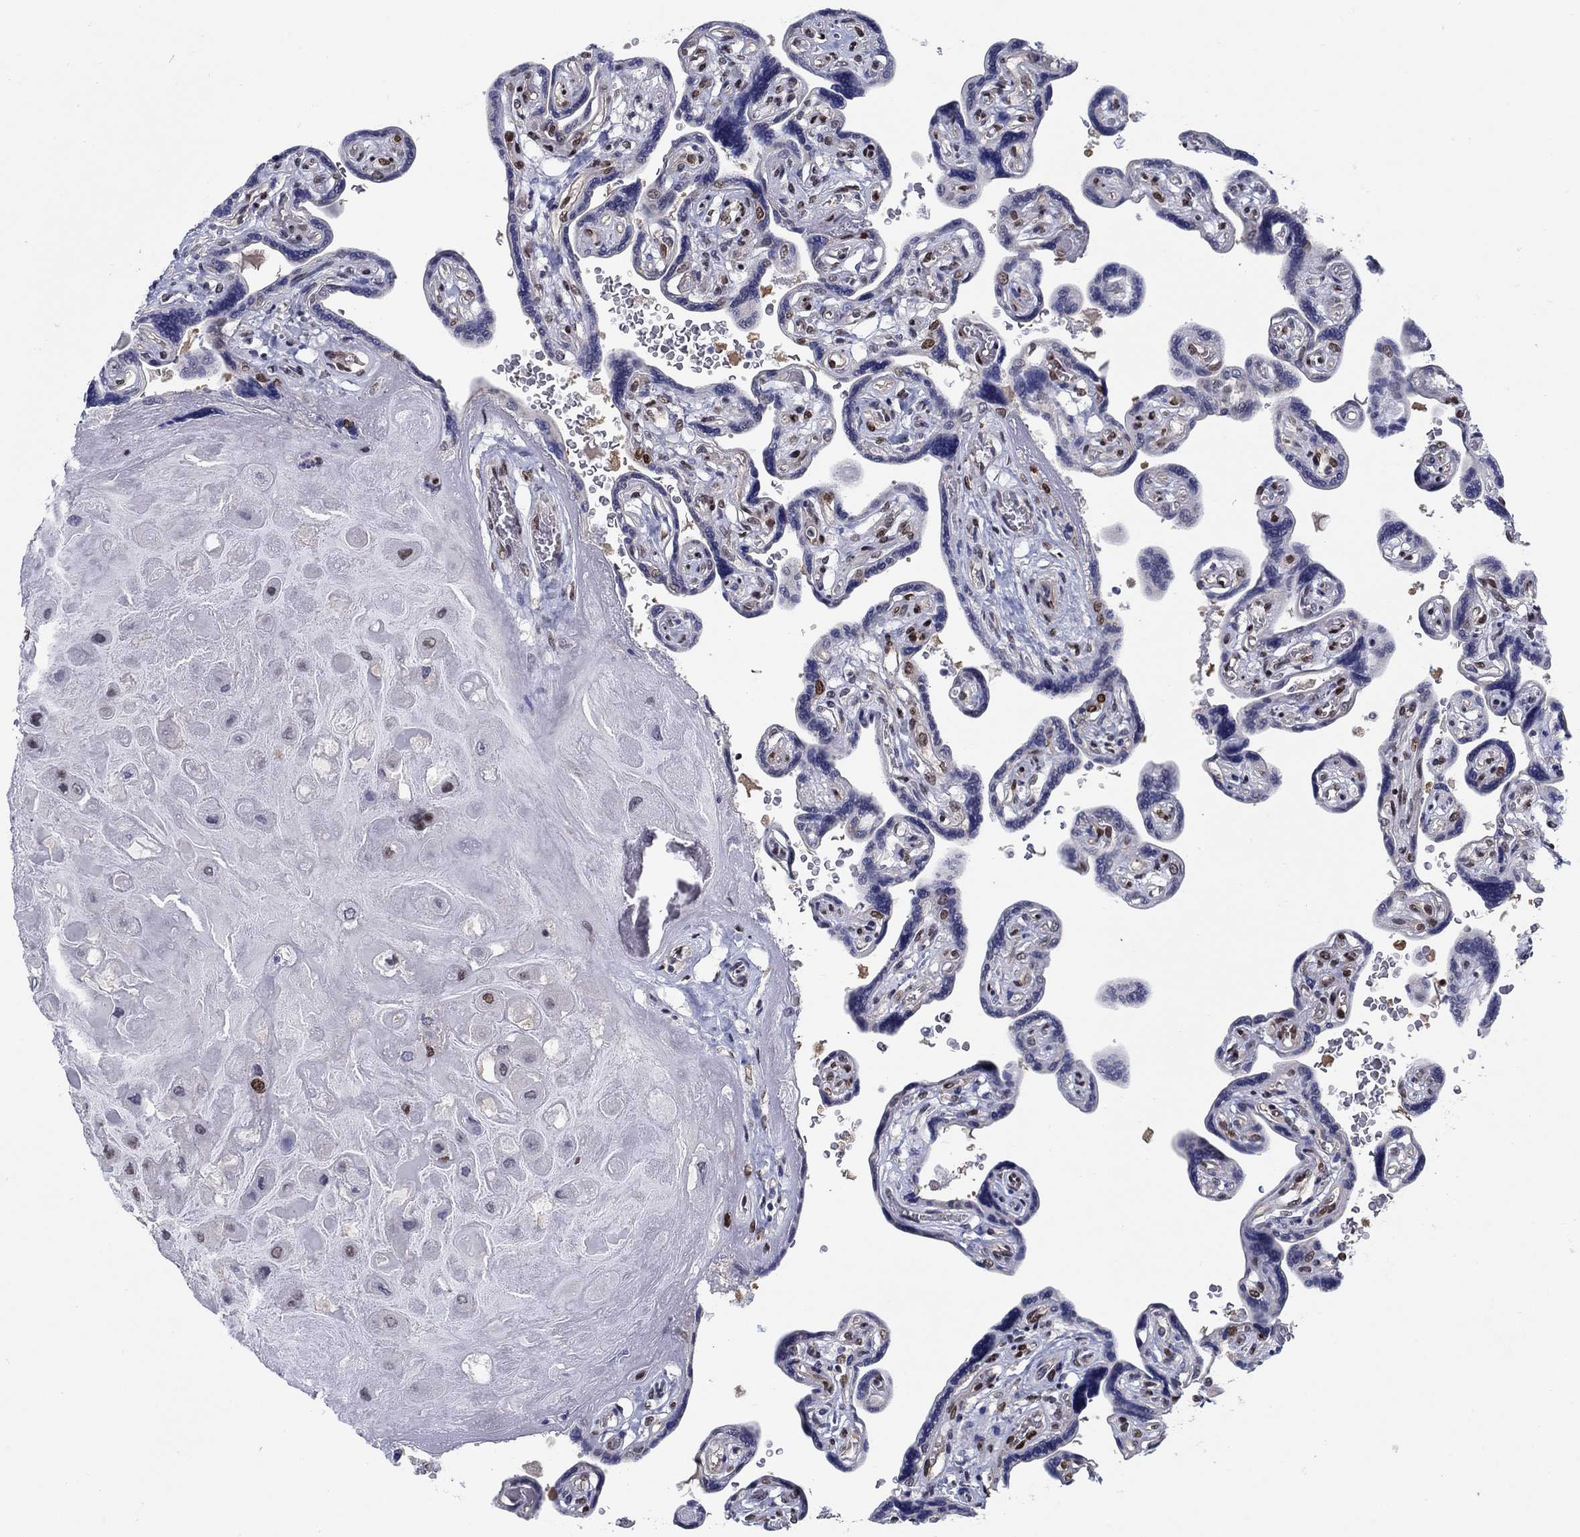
{"staining": {"intensity": "strong", "quantity": "25%-75%", "location": "nuclear"}, "tissue": "placenta", "cell_type": "Decidual cells", "image_type": "normal", "snomed": [{"axis": "morphology", "description": "Normal tissue, NOS"}, {"axis": "topography", "description": "Placenta"}], "caption": "Decidual cells reveal high levels of strong nuclear staining in approximately 25%-75% of cells in benign placenta. (IHC, brightfield microscopy, high magnification).", "gene": "CENPE", "patient": {"sex": "female", "age": 32}}